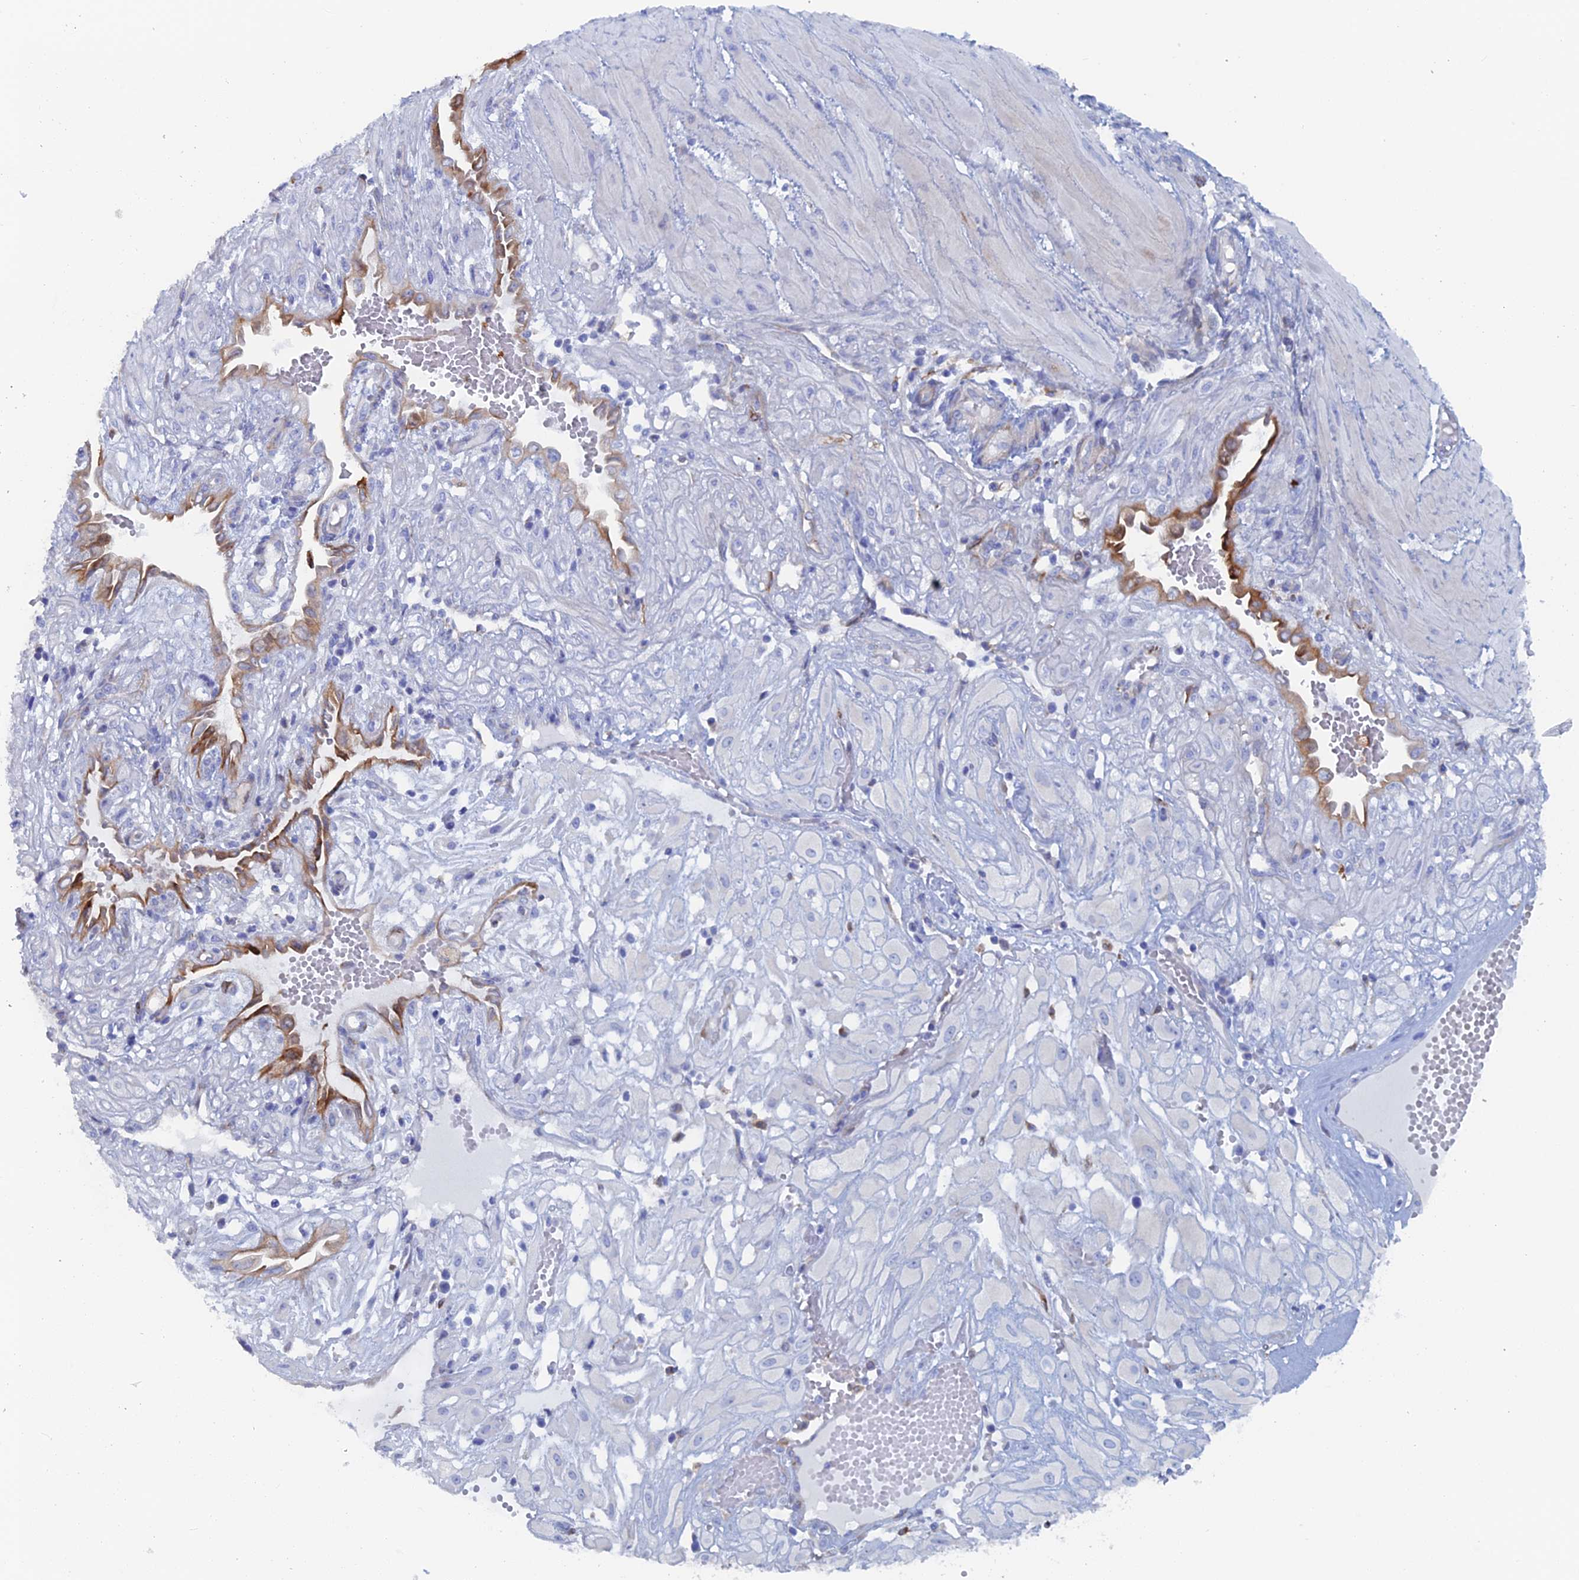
{"staining": {"intensity": "negative", "quantity": "none", "location": "none"}, "tissue": "cervical cancer", "cell_type": "Tumor cells", "image_type": "cancer", "snomed": [{"axis": "morphology", "description": "Squamous cell carcinoma, NOS"}, {"axis": "topography", "description": "Cervix"}], "caption": "DAB immunohistochemical staining of squamous cell carcinoma (cervical) exhibits no significant expression in tumor cells. (DAB IHC visualized using brightfield microscopy, high magnification).", "gene": "COG7", "patient": {"sex": "female", "age": 36}}